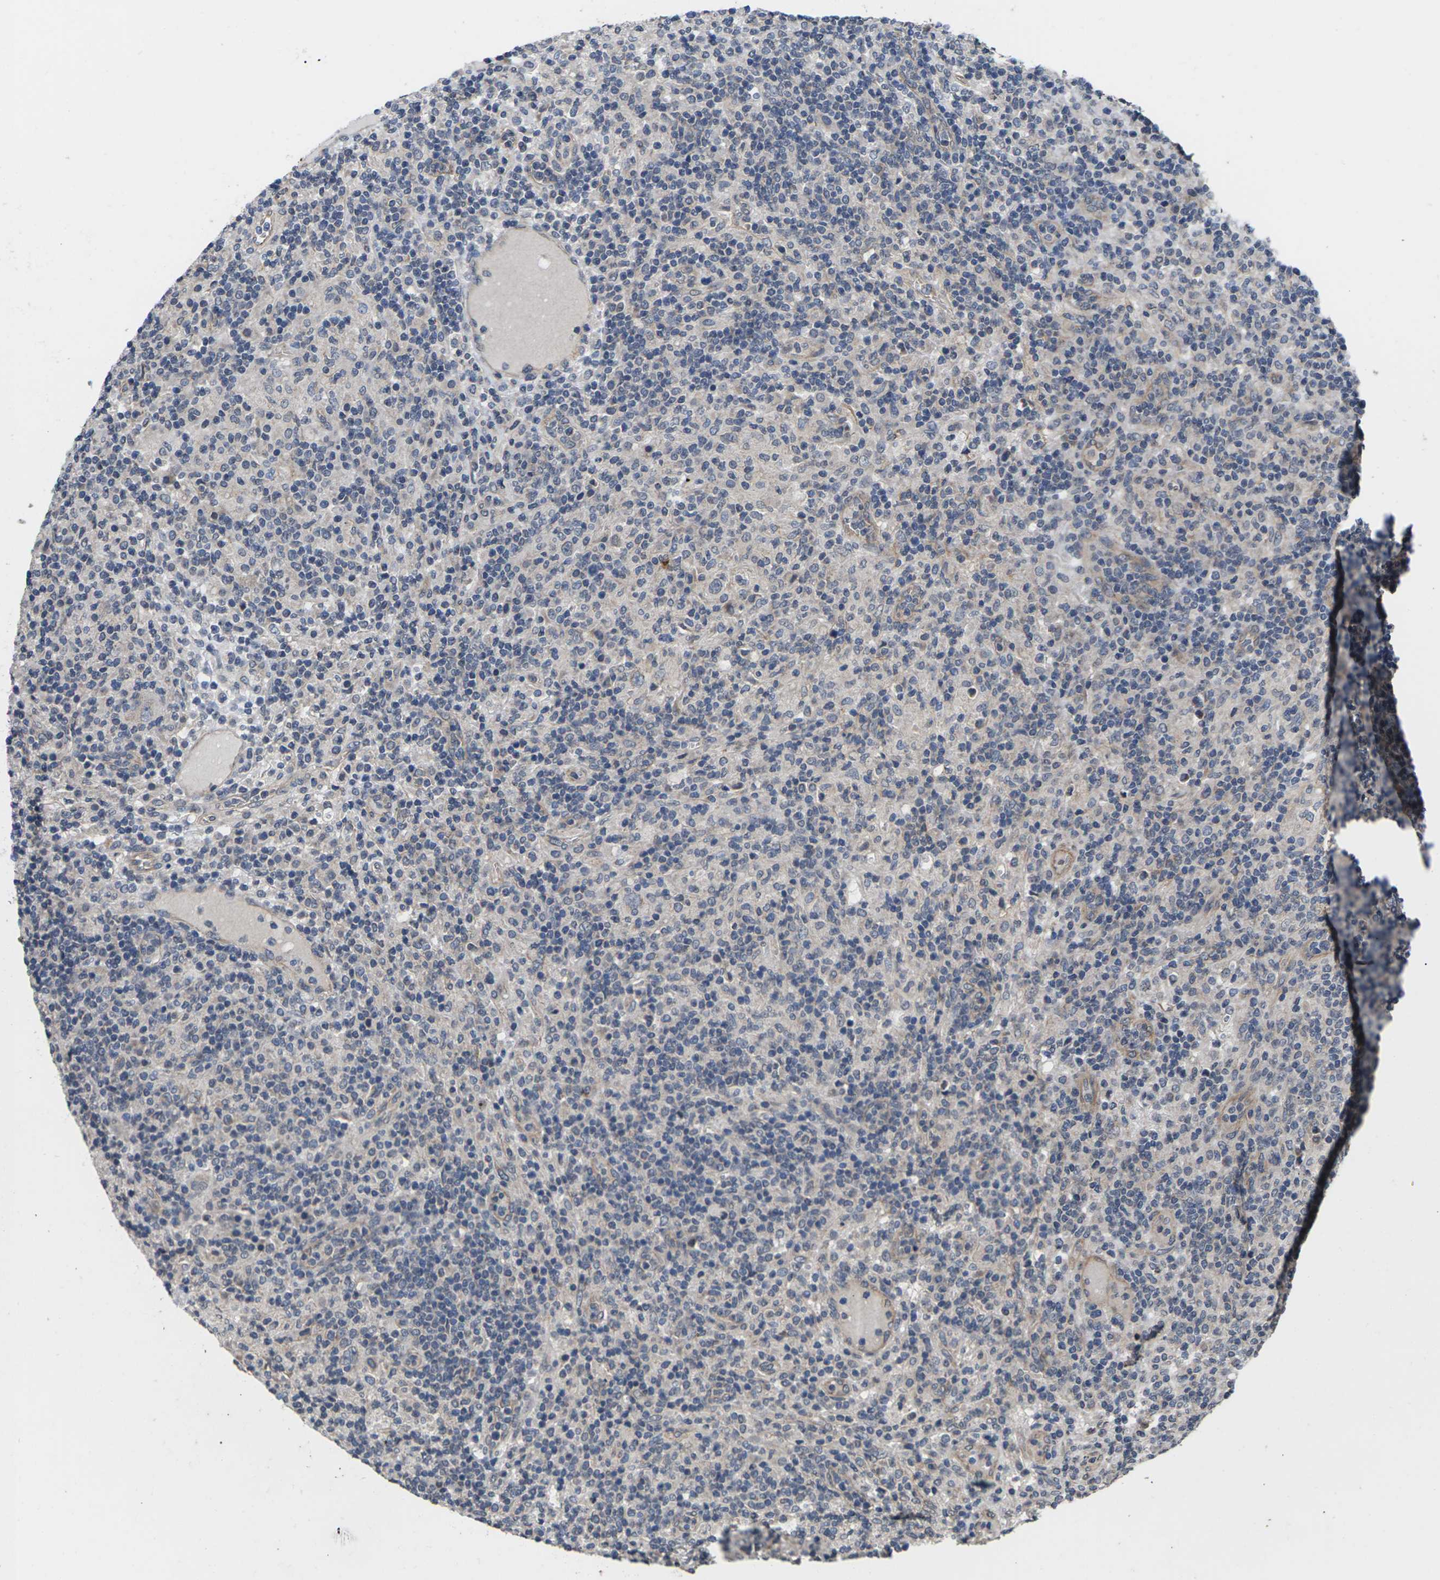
{"staining": {"intensity": "weak", "quantity": ">75%", "location": "cytoplasmic/membranous"}, "tissue": "lymphoma", "cell_type": "Tumor cells", "image_type": "cancer", "snomed": [{"axis": "morphology", "description": "Hodgkin's disease, NOS"}, {"axis": "topography", "description": "Lymph node"}], "caption": "Immunohistochemistry photomicrograph of neoplastic tissue: human Hodgkin's disease stained using immunohistochemistry exhibits low levels of weak protein expression localized specifically in the cytoplasmic/membranous of tumor cells, appearing as a cytoplasmic/membranous brown color.", "gene": "DKK2", "patient": {"sex": "male", "age": 70}}